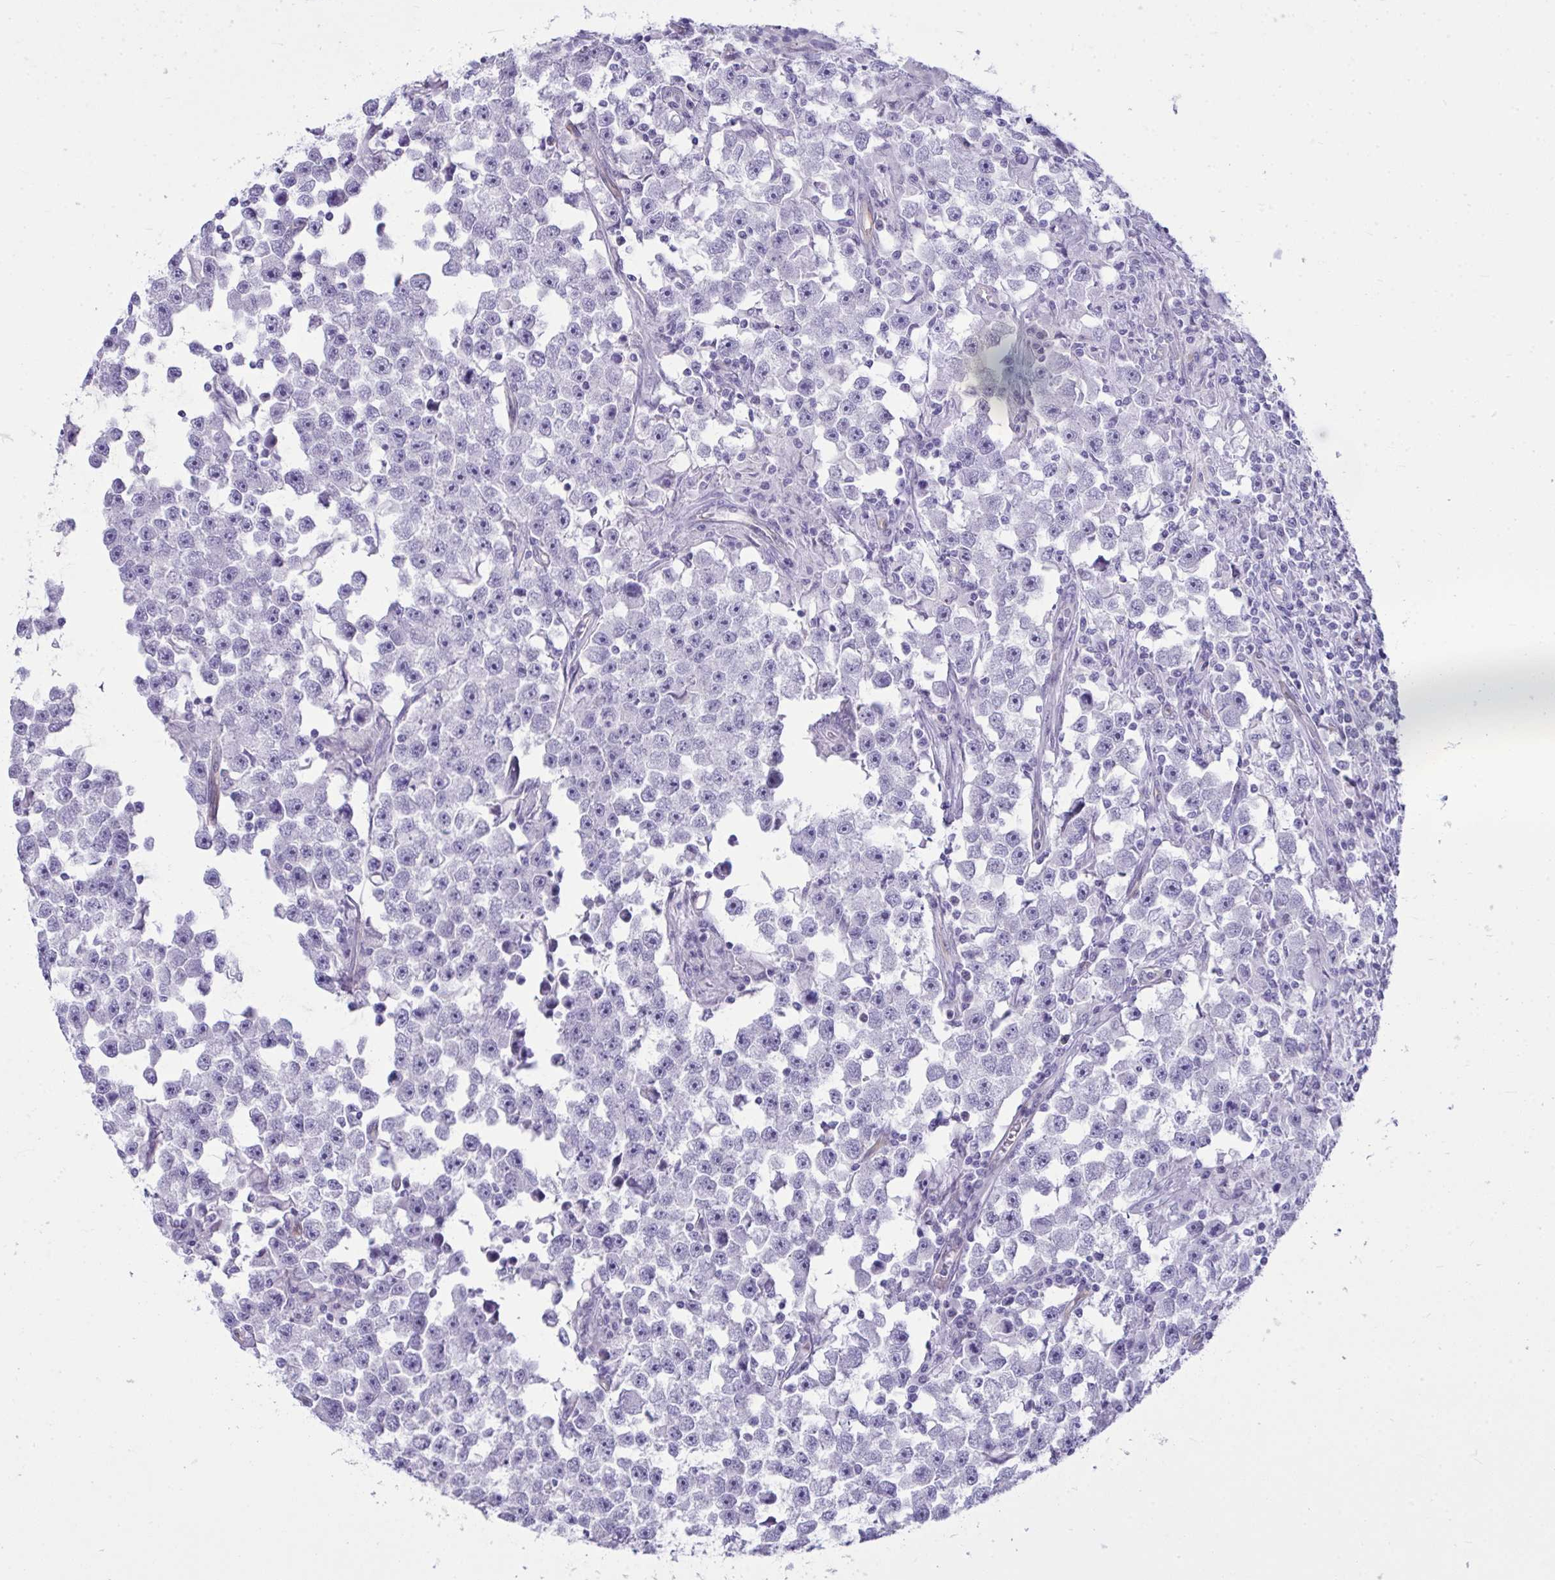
{"staining": {"intensity": "negative", "quantity": "none", "location": "none"}, "tissue": "testis cancer", "cell_type": "Tumor cells", "image_type": "cancer", "snomed": [{"axis": "morphology", "description": "Seminoma, NOS"}, {"axis": "topography", "description": "Testis"}], "caption": "IHC micrograph of testis seminoma stained for a protein (brown), which exhibits no positivity in tumor cells.", "gene": "LIMS2", "patient": {"sex": "male", "age": 33}}